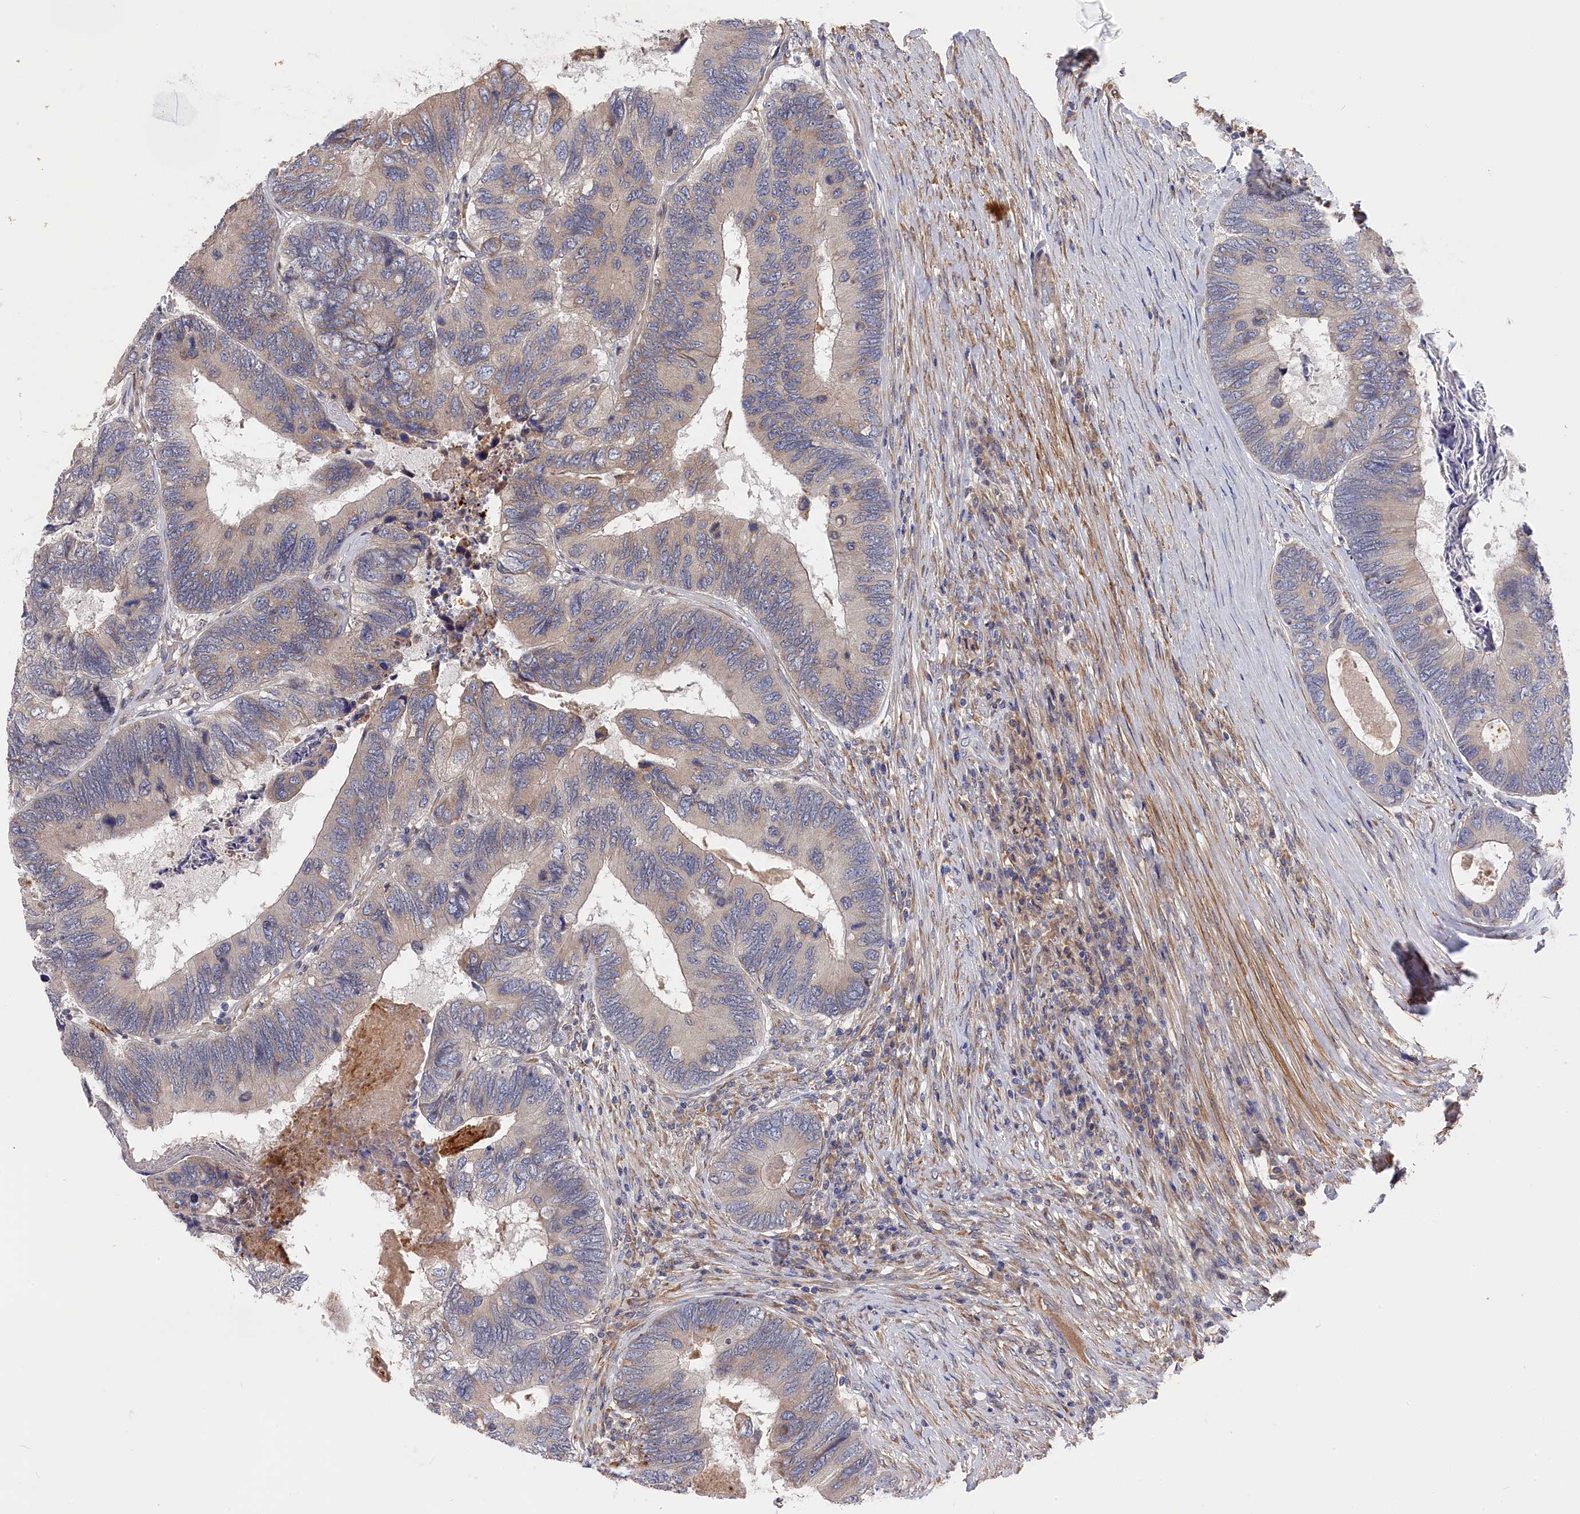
{"staining": {"intensity": "weak", "quantity": "<25%", "location": "cytoplasmic/membranous"}, "tissue": "colorectal cancer", "cell_type": "Tumor cells", "image_type": "cancer", "snomed": [{"axis": "morphology", "description": "Adenocarcinoma, NOS"}, {"axis": "topography", "description": "Colon"}], "caption": "Micrograph shows no significant protein staining in tumor cells of colorectal cancer (adenocarcinoma). The staining is performed using DAB brown chromogen with nuclei counter-stained in using hematoxylin.", "gene": "CYB5D2", "patient": {"sex": "female", "age": 67}}